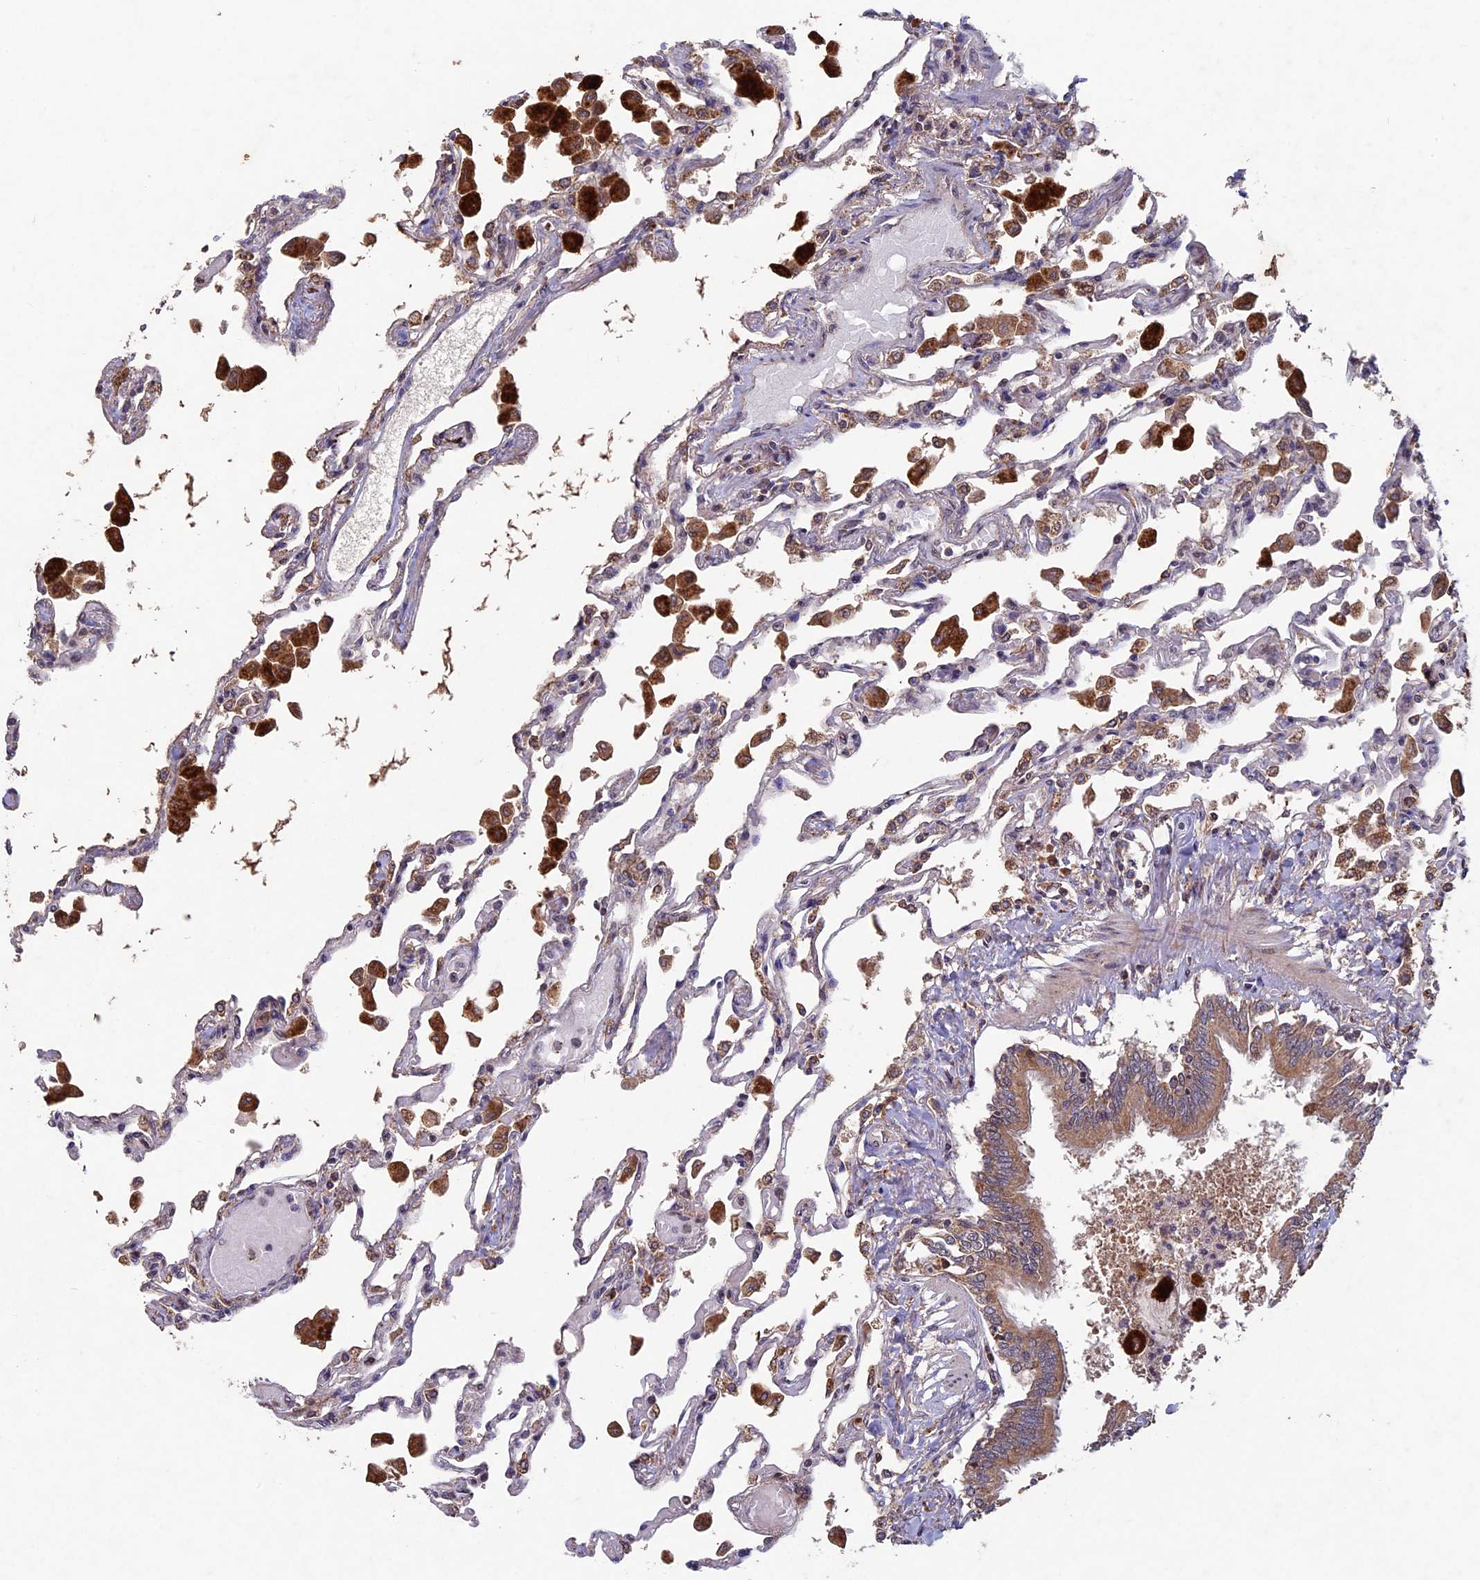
{"staining": {"intensity": "weak", "quantity": "<25%", "location": "cytoplasmic/membranous"}, "tissue": "lung", "cell_type": "Alveolar cells", "image_type": "normal", "snomed": [{"axis": "morphology", "description": "Normal tissue, NOS"}, {"axis": "topography", "description": "Bronchus"}, {"axis": "topography", "description": "Lung"}], "caption": "Protein analysis of normal lung reveals no significant positivity in alveolar cells.", "gene": "RCCD1", "patient": {"sex": "female", "age": 49}}